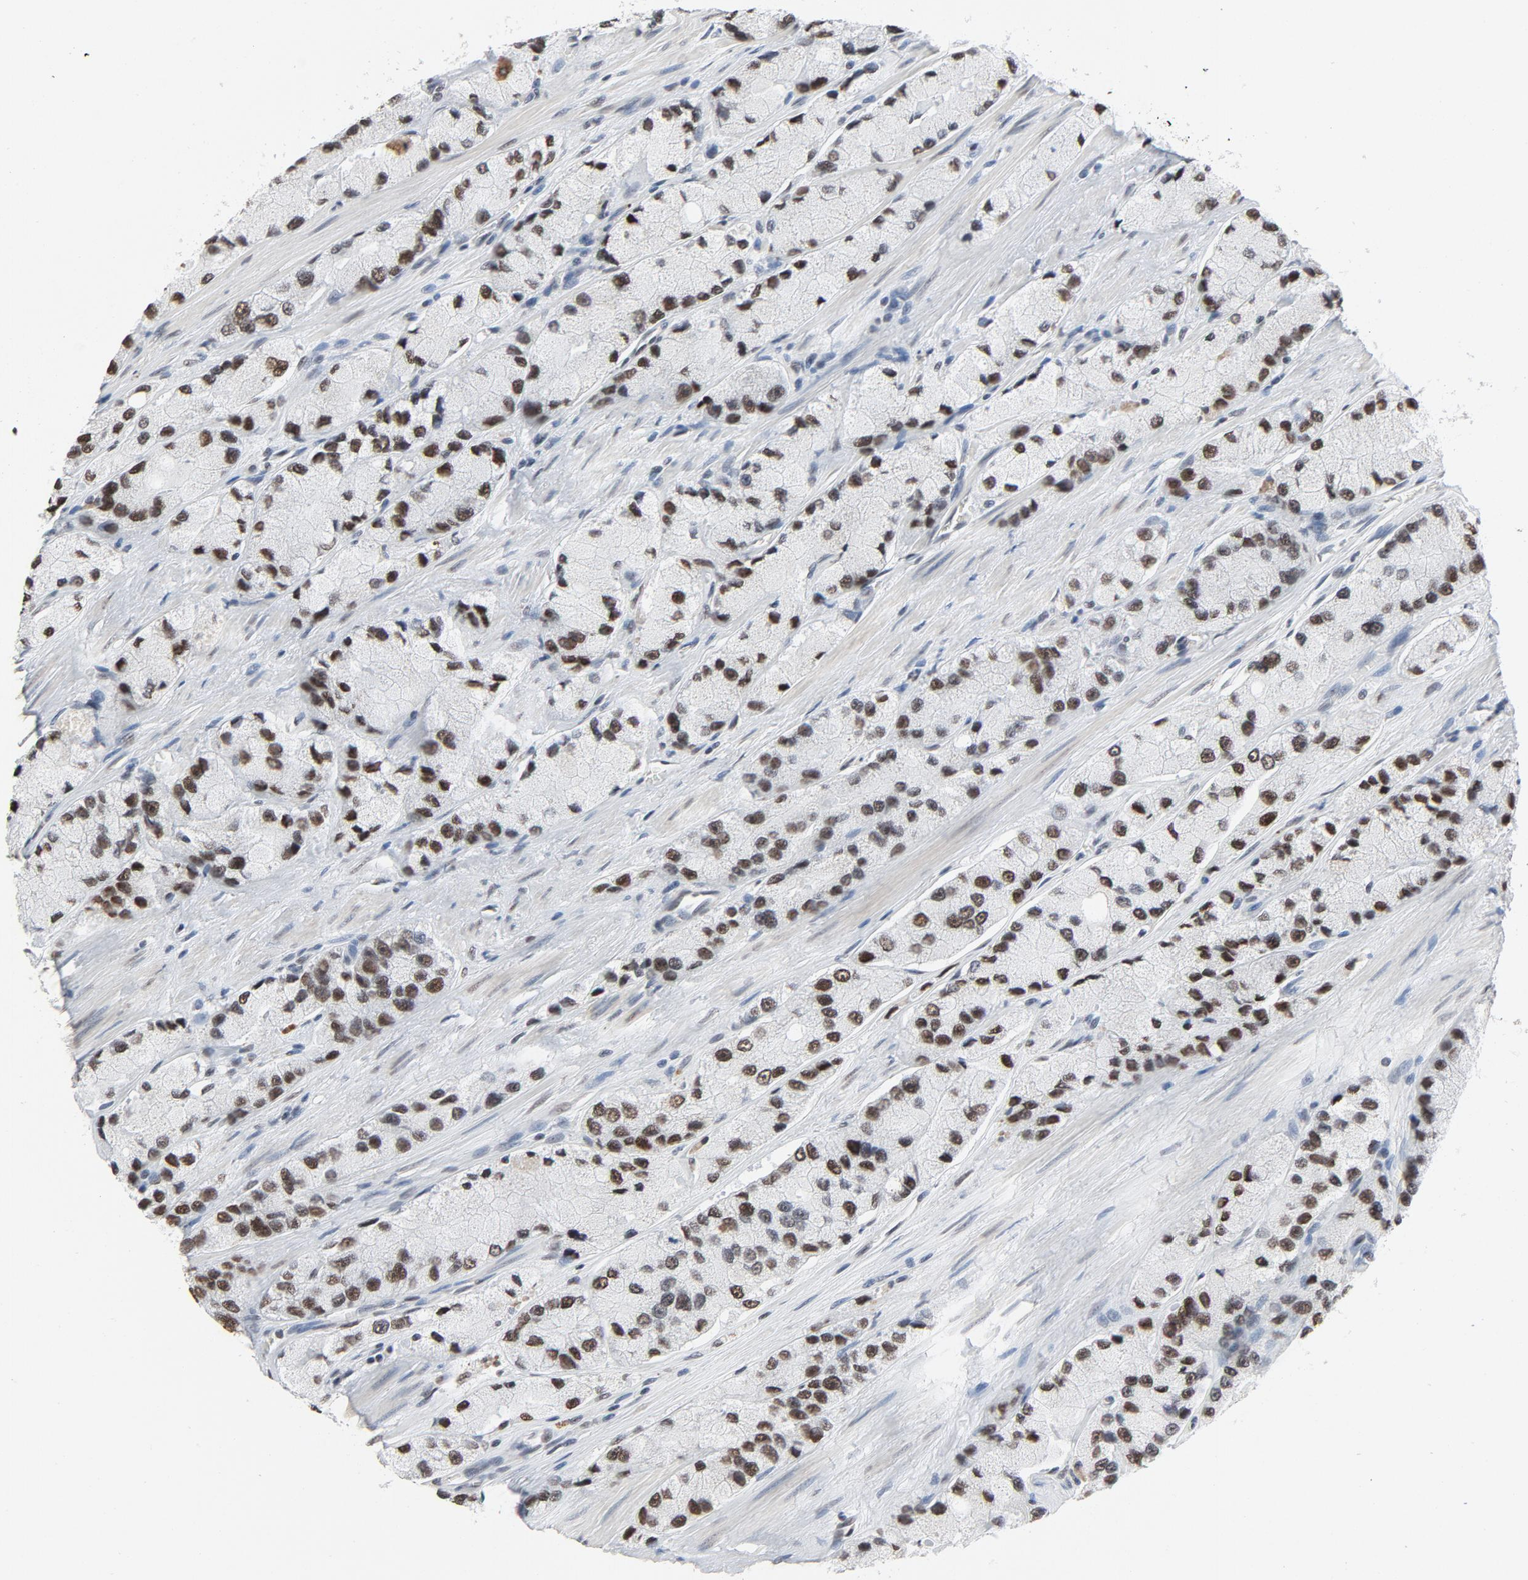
{"staining": {"intensity": "moderate", "quantity": ">75%", "location": "nuclear"}, "tissue": "prostate cancer", "cell_type": "Tumor cells", "image_type": "cancer", "snomed": [{"axis": "morphology", "description": "Adenocarcinoma, High grade"}, {"axis": "topography", "description": "Prostate"}], "caption": "This micrograph reveals prostate adenocarcinoma (high-grade) stained with immunohistochemistry (IHC) to label a protein in brown. The nuclear of tumor cells show moderate positivity for the protein. Nuclei are counter-stained blue.", "gene": "MRE11", "patient": {"sex": "male", "age": 58}}